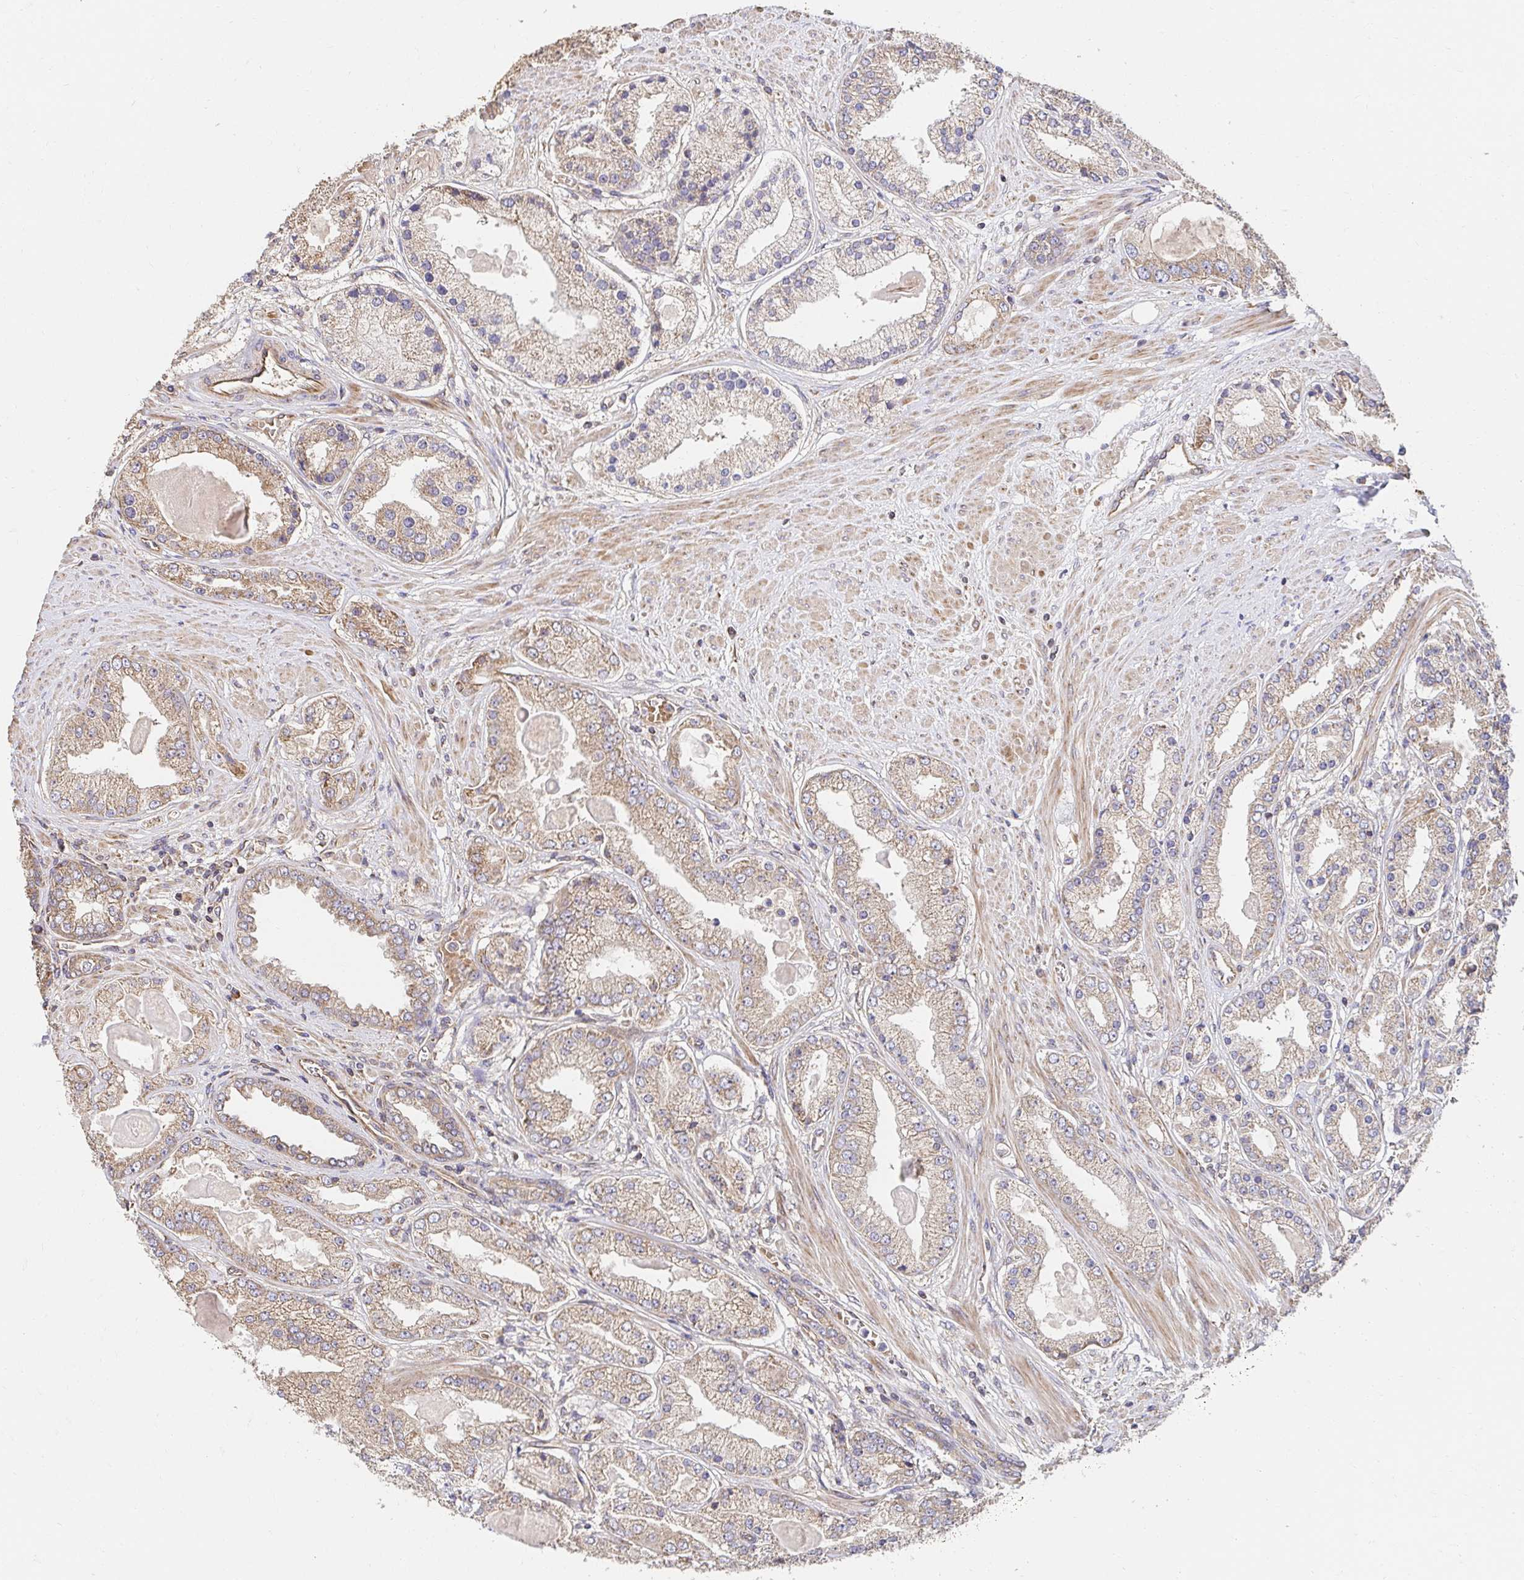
{"staining": {"intensity": "weak", "quantity": "25%-75%", "location": "cytoplasmic/membranous"}, "tissue": "prostate cancer", "cell_type": "Tumor cells", "image_type": "cancer", "snomed": [{"axis": "morphology", "description": "Adenocarcinoma, High grade"}, {"axis": "topography", "description": "Prostate"}], "caption": "Prostate adenocarcinoma (high-grade) stained with a protein marker shows weak staining in tumor cells.", "gene": "APBB1", "patient": {"sex": "male", "age": 67}}